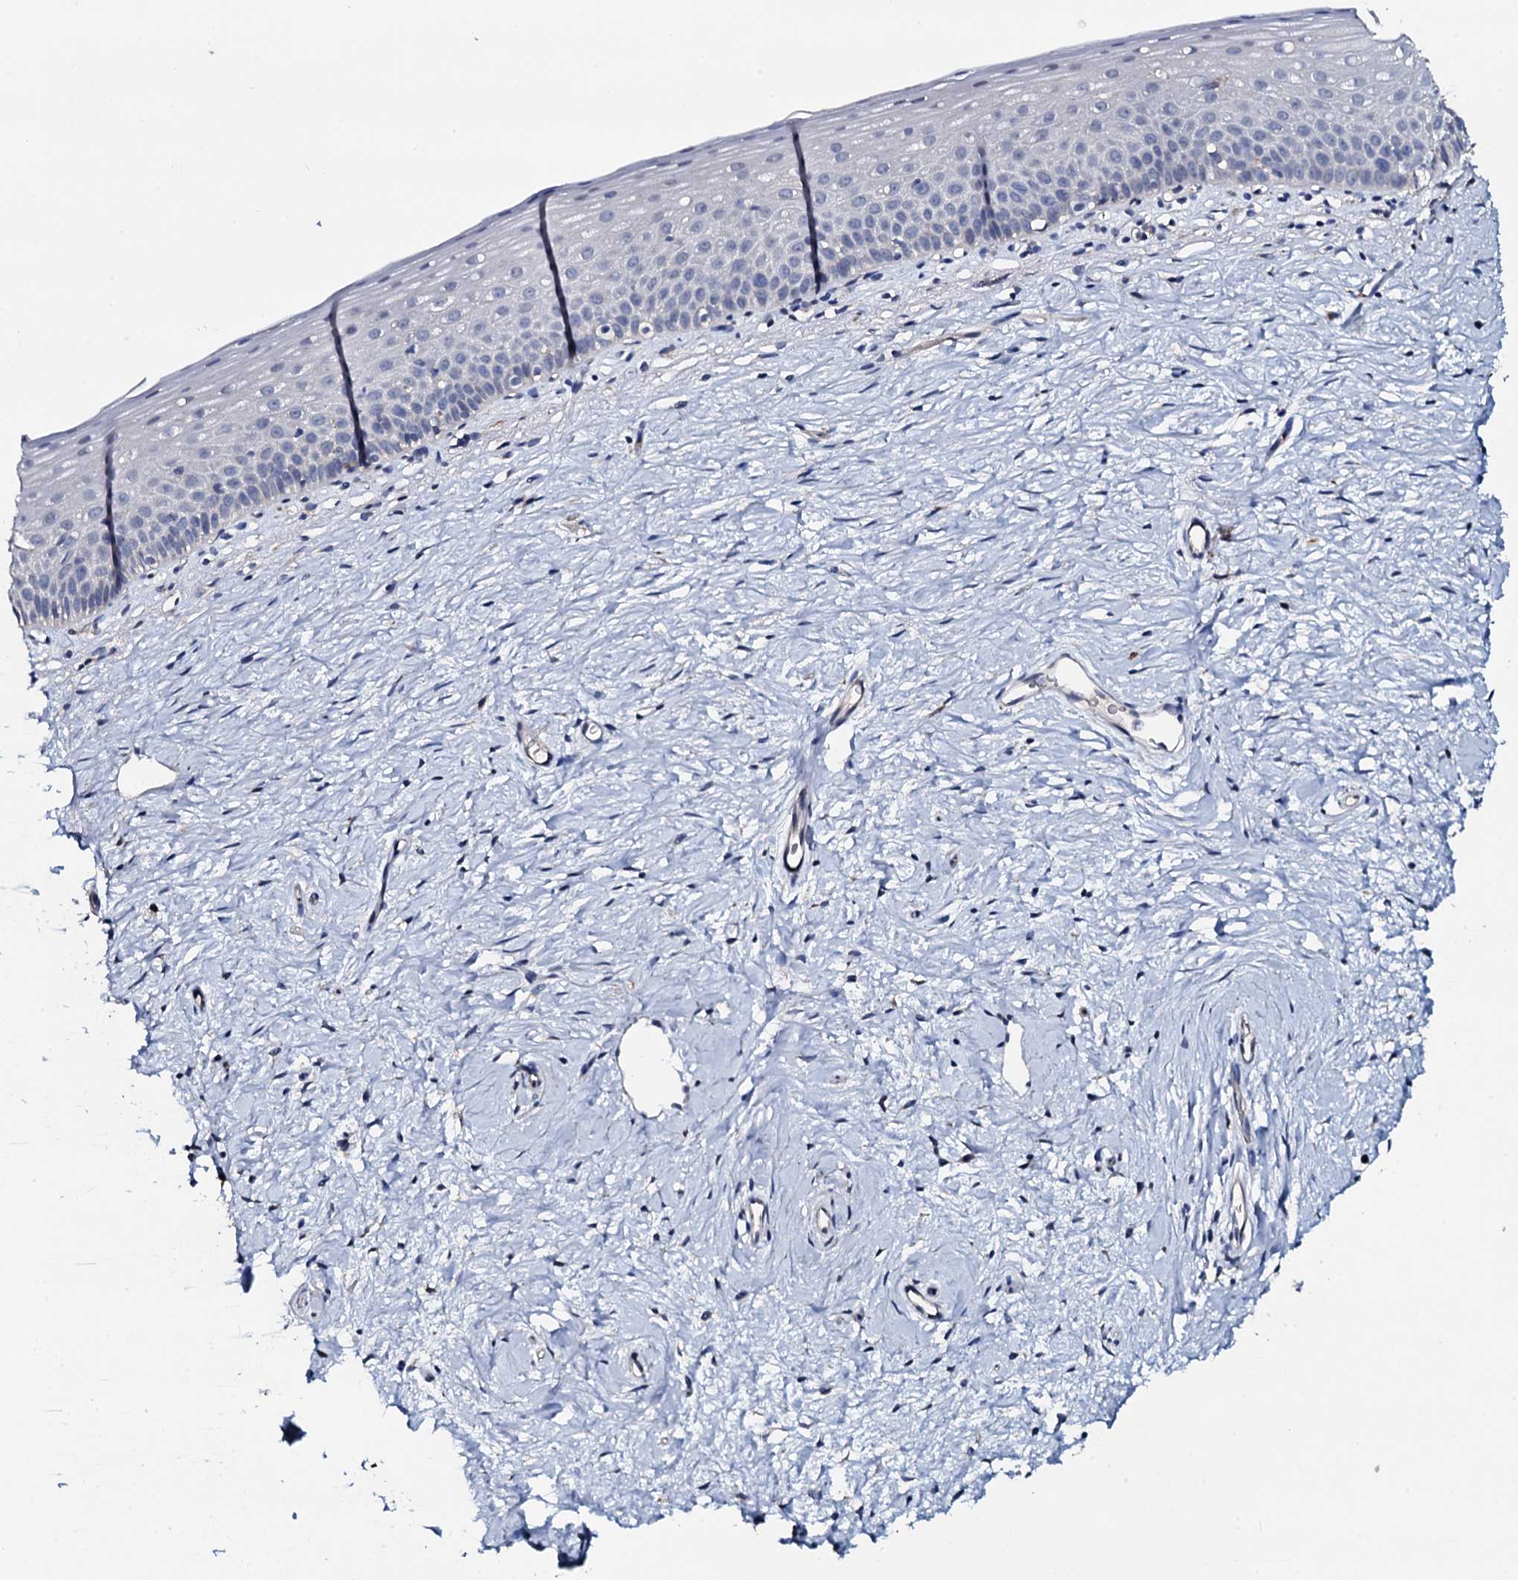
{"staining": {"intensity": "negative", "quantity": "none", "location": "none"}, "tissue": "cervix", "cell_type": "Glandular cells", "image_type": "normal", "snomed": [{"axis": "morphology", "description": "Normal tissue, NOS"}, {"axis": "topography", "description": "Cervix"}], "caption": "Image shows no significant protein expression in glandular cells of unremarkable cervix. (IHC, brightfield microscopy, high magnification).", "gene": "IL12B", "patient": {"sex": "female", "age": 57}}